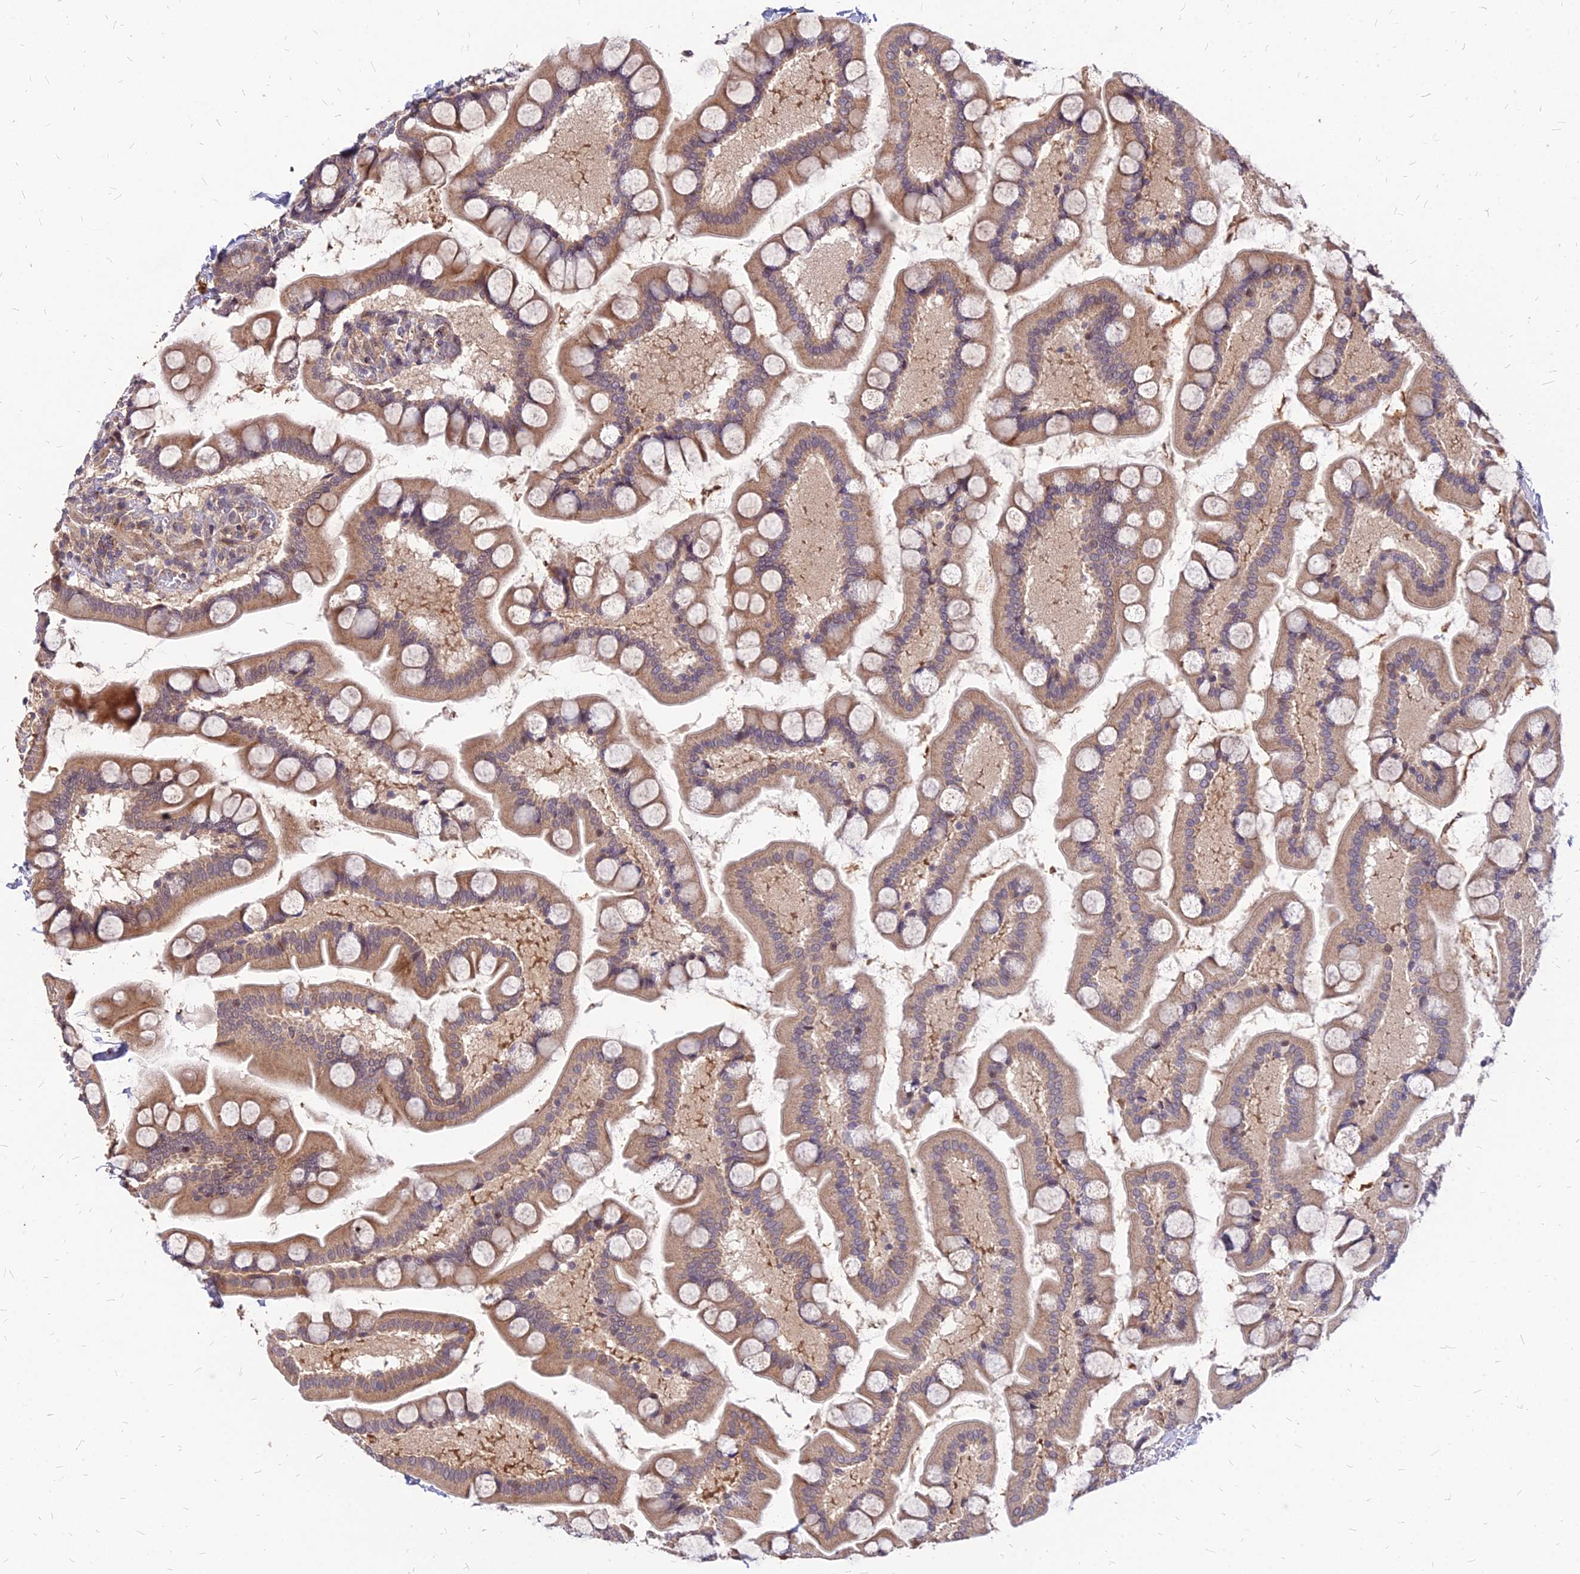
{"staining": {"intensity": "moderate", "quantity": ">75%", "location": "cytoplasmic/membranous"}, "tissue": "small intestine", "cell_type": "Glandular cells", "image_type": "normal", "snomed": [{"axis": "morphology", "description": "Normal tissue, NOS"}, {"axis": "topography", "description": "Small intestine"}], "caption": "Immunohistochemical staining of benign small intestine demonstrates >75% levels of moderate cytoplasmic/membranous protein staining in approximately >75% of glandular cells. (Brightfield microscopy of DAB IHC at high magnification).", "gene": "APBA3", "patient": {"sex": "male", "age": 41}}